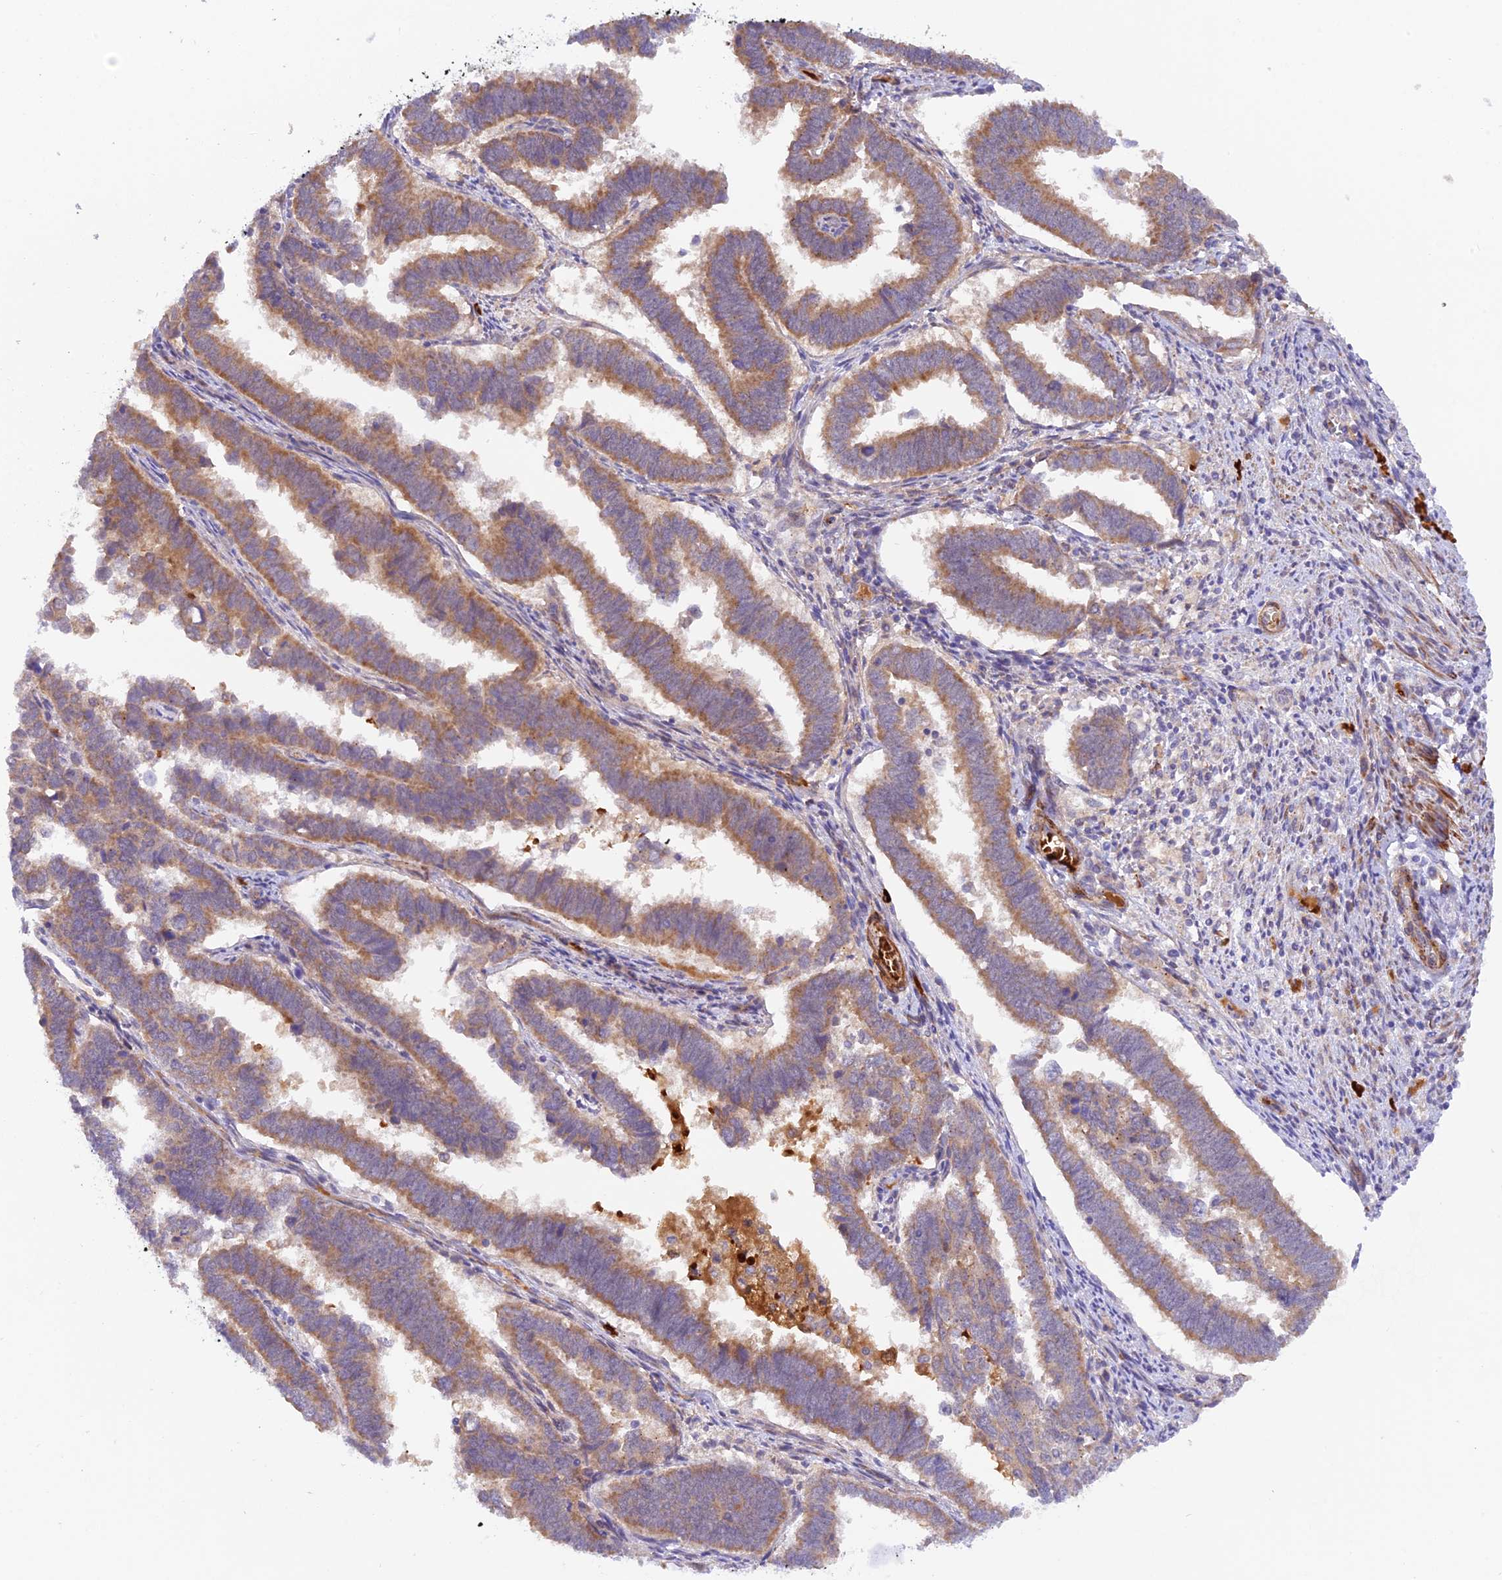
{"staining": {"intensity": "moderate", "quantity": ">75%", "location": "cytoplasmic/membranous"}, "tissue": "endometrial cancer", "cell_type": "Tumor cells", "image_type": "cancer", "snomed": [{"axis": "morphology", "description": "Adenocarcinoma, NOS"}, {"axis": "topography", "description": "Endometrium"}], "caption": "Immunohistochemistry photomicrograph of neoplastic tissue: human endometrial cancer (adenocarcinoma) stained using immunohistochemistry shows medium levels of moderate protein expression localized specifically in the cytoplasmic/membranous of tumor cells, appearing as a cytoplasmic/membranous brown color.", "gene": "WDFY4", "patient": {"sex": "female", "age": 75}}